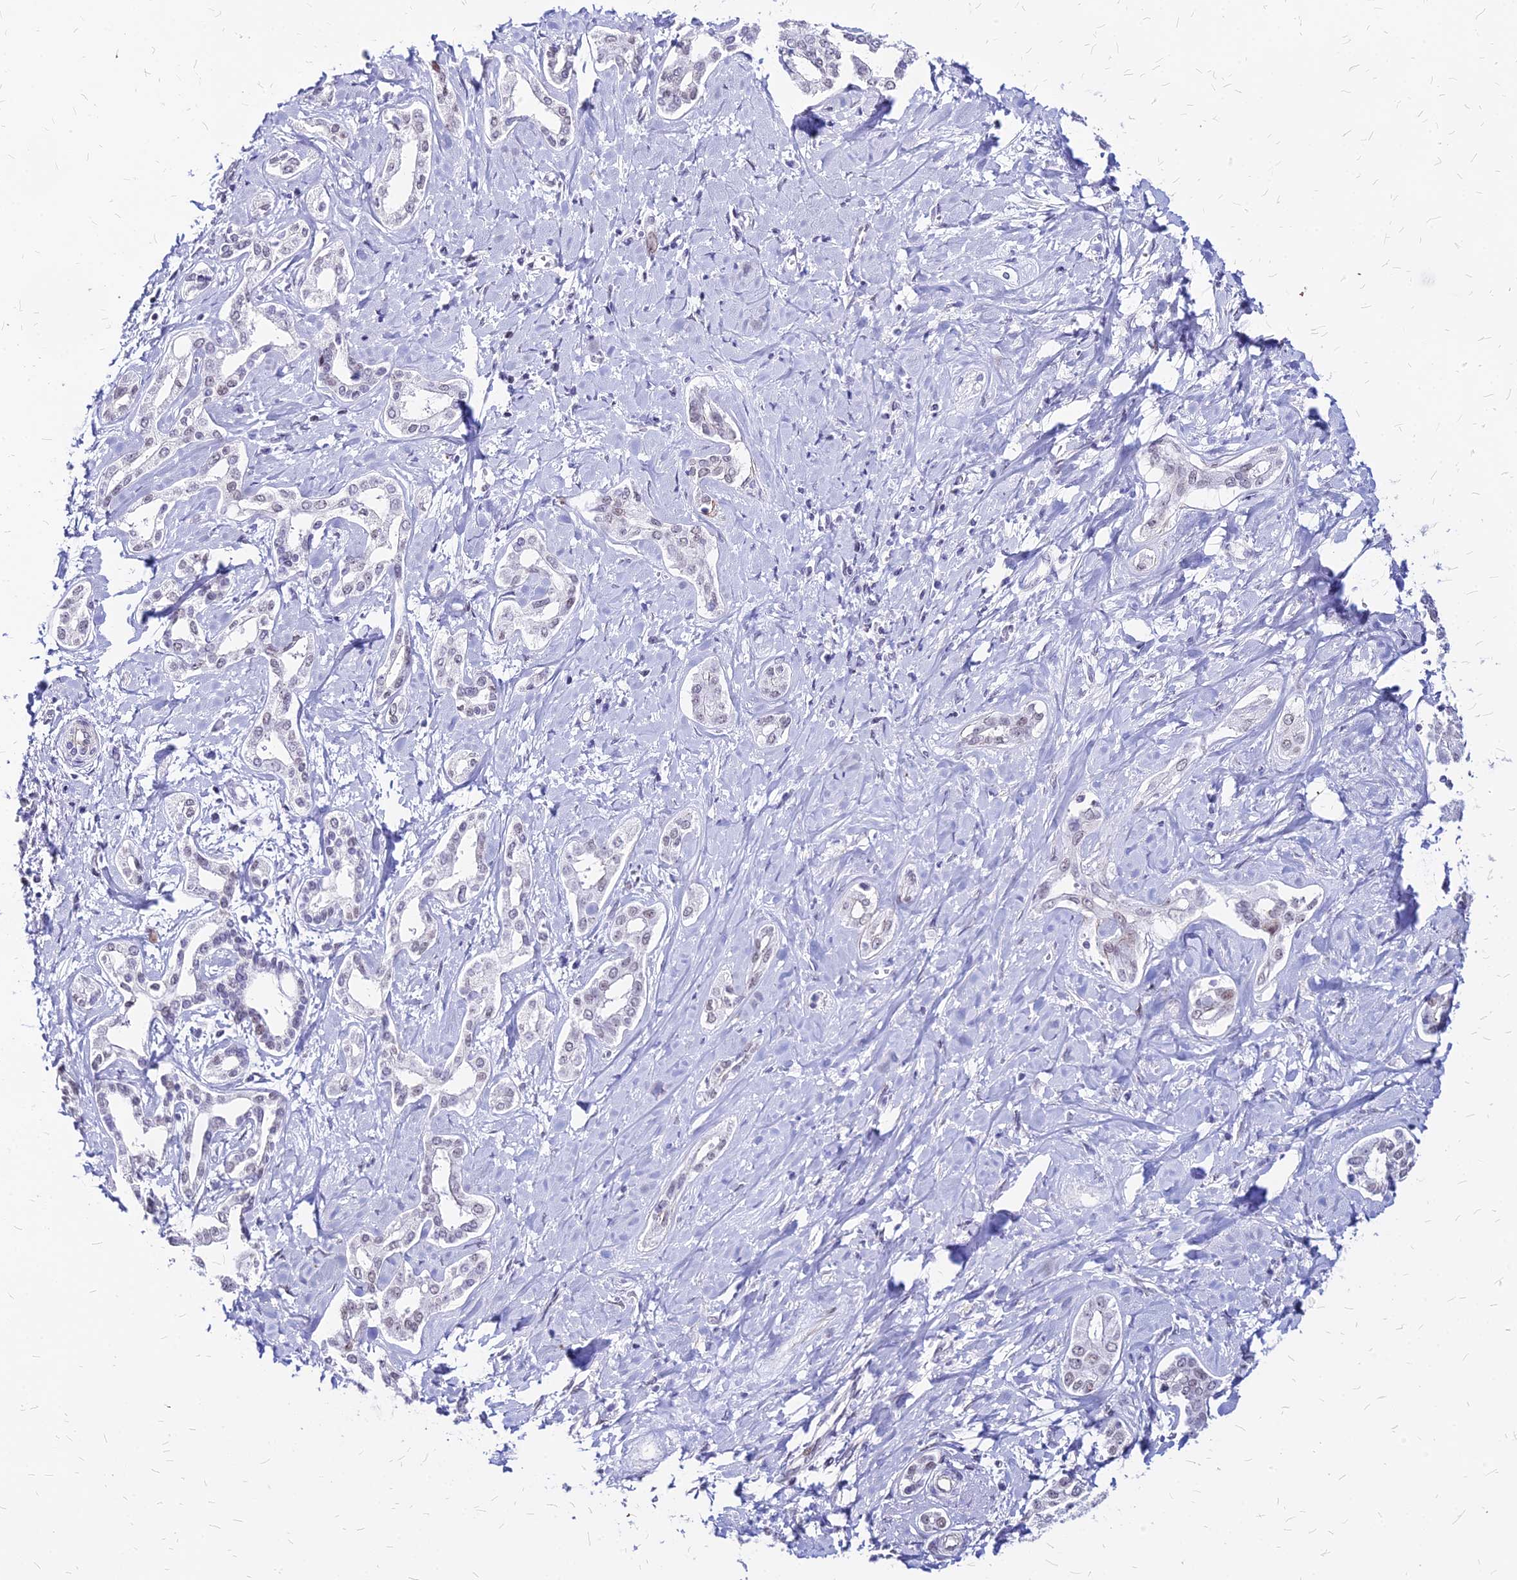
{"staining": {"intensity": "negative", "quantity": "none", "location": "none"}, "tissue": "liver cancer", "cell_type": "Tumor cells", "image_type": "cancer", "snomed": [{"axis": "morphology", "description": "Cholangiocarcinoma"}, {"axis": "topography", "description": "Liver"}], "caption": "Tumor cells show no significant positivity in liver cancer (cholangiocarcinoma).", "gene": "FDX2", "patient": {"sex": "female", "age": 77}}